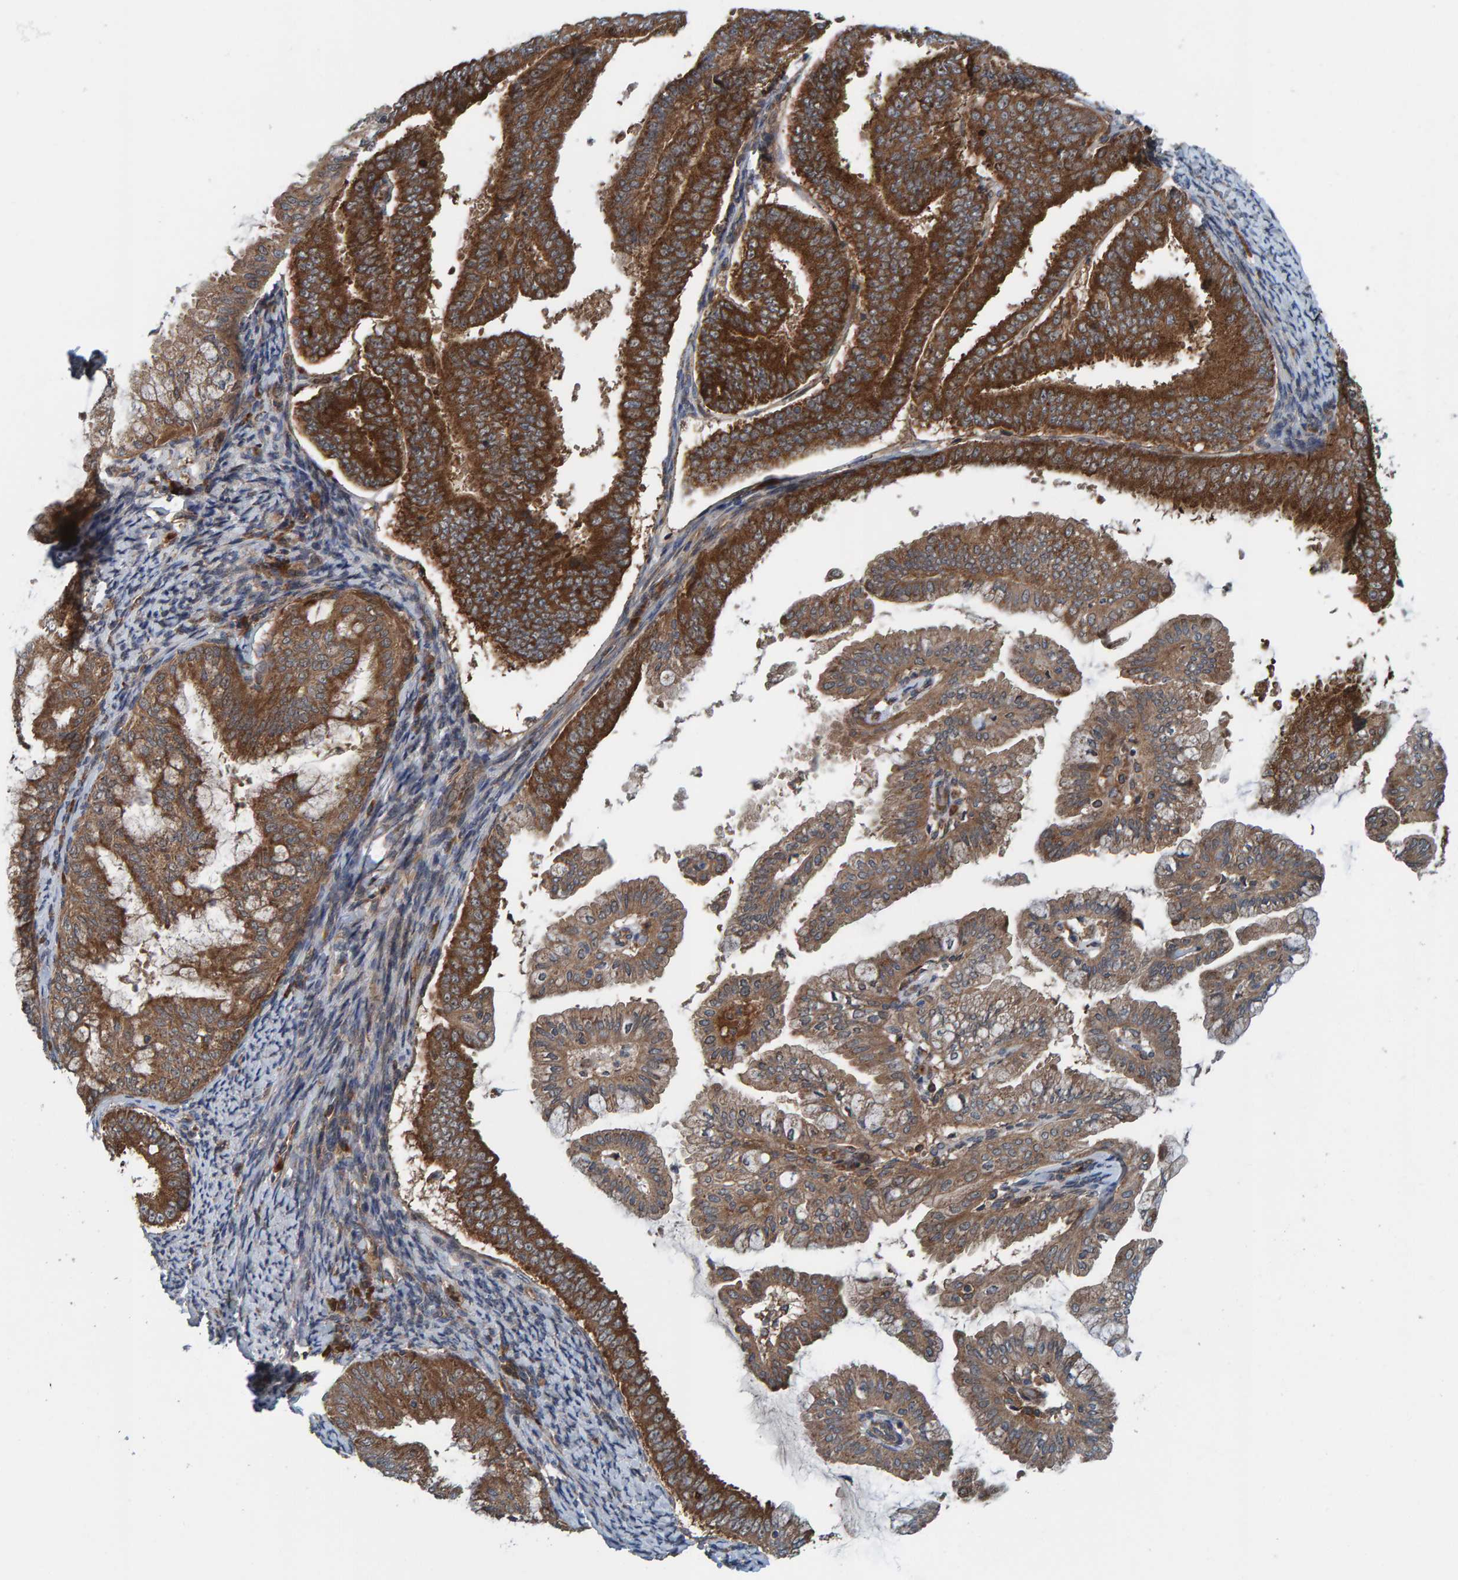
{"staining": {"intensity": "strong", "quantity": ">75%", "location": "cytoplasmic/membranous"}, "tissue": "endometrial cancer", "cell_type": "Tumor cells", "image_type": "cancer", "snomed": [{"axis": "morphology", "description": "Adenocarcinoma, NOS"}, {"axis": "topography", "description": "Endometrium"}], "caption": "Adenocarcinoma (endometrial) was stained to show a protein in brown. There is high levels of strong cytoplasmic/membranous staining in approximately >75% of tumor cells.", "gene": "CUEDC1", "patient": {"sex": "female", "age": 63}}